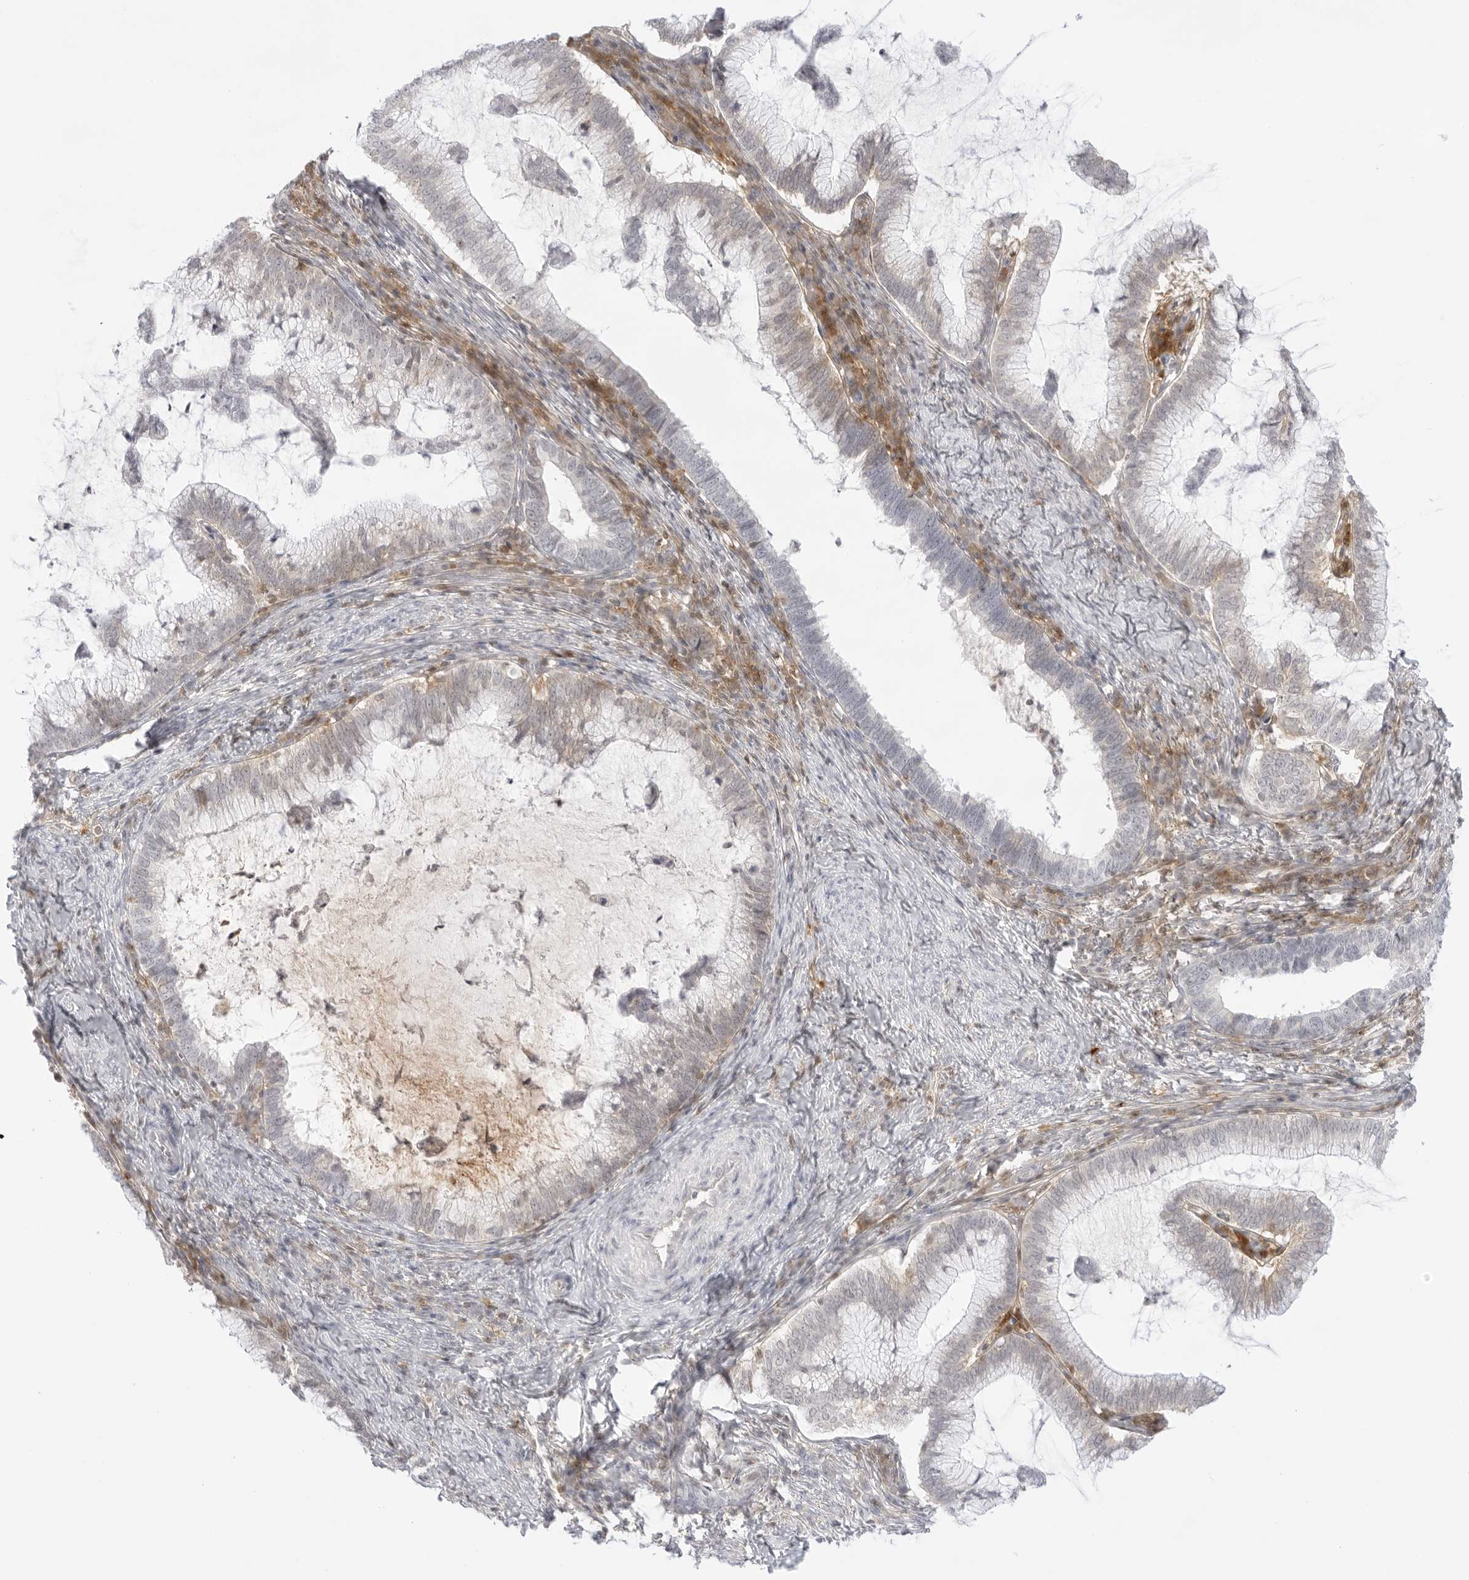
{"staining": {"intensity": "weak", "quantity": "<25%", "location": "cytoplasmic/membranous"}, "tissue": "cervical cancer", "cell_type": "Tumor cells", "image_type": "cancer", "snomed": [{"axis": "morphology", "description": "Adenocarcinoma, NOS"}, {"axis": "topography", "description": "Cervix"}], "caption": "Tumor cells are negative for protein expression in human cervical adenocarcinoma.", "gene": "TNFRSF14", "patient": {"sex": "female", "age": 36}}